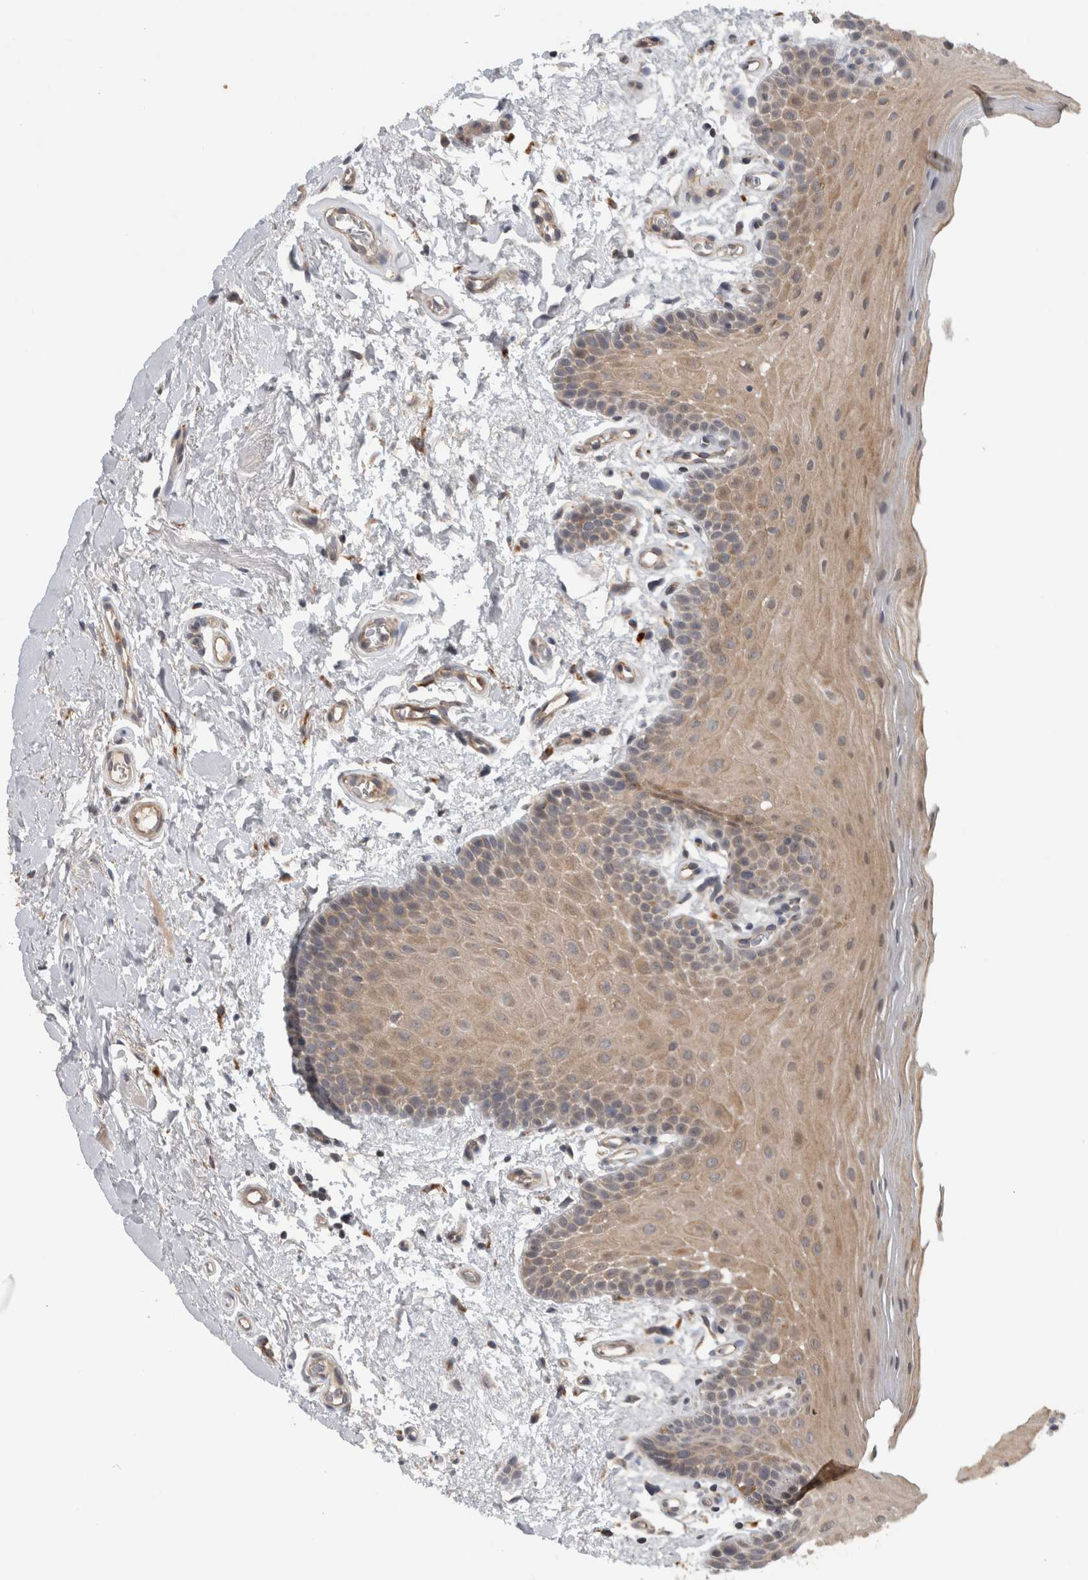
{"staining": {"intensity": "weak", "quantity": ">75%", "location": "cytoplasmic/membranous"}, "tissue": "oral mucosa", "cell_type": "Squamous epithelial cells", "image_type": "normal", "snomed": [{"axis": "morphology", "description": "Normal tissue, NOS"}, {"axis": "topography", "description": "Oral tissue"}], "caption": "Oral mucosa stained with DAB immunohistochemistry (IHC) demonstrates low levels of weak cytoplasmic/membranous staining in approximately >75% of squamous epithelial cells. (Stains: DAB (3,3'-diaminobenzidine) in brown, nuclei in blue, Microscopy: brightfield microscopy at high magnification).", "gene": "ADGRL3", "patient": {"sex": "male", "age": 62}}